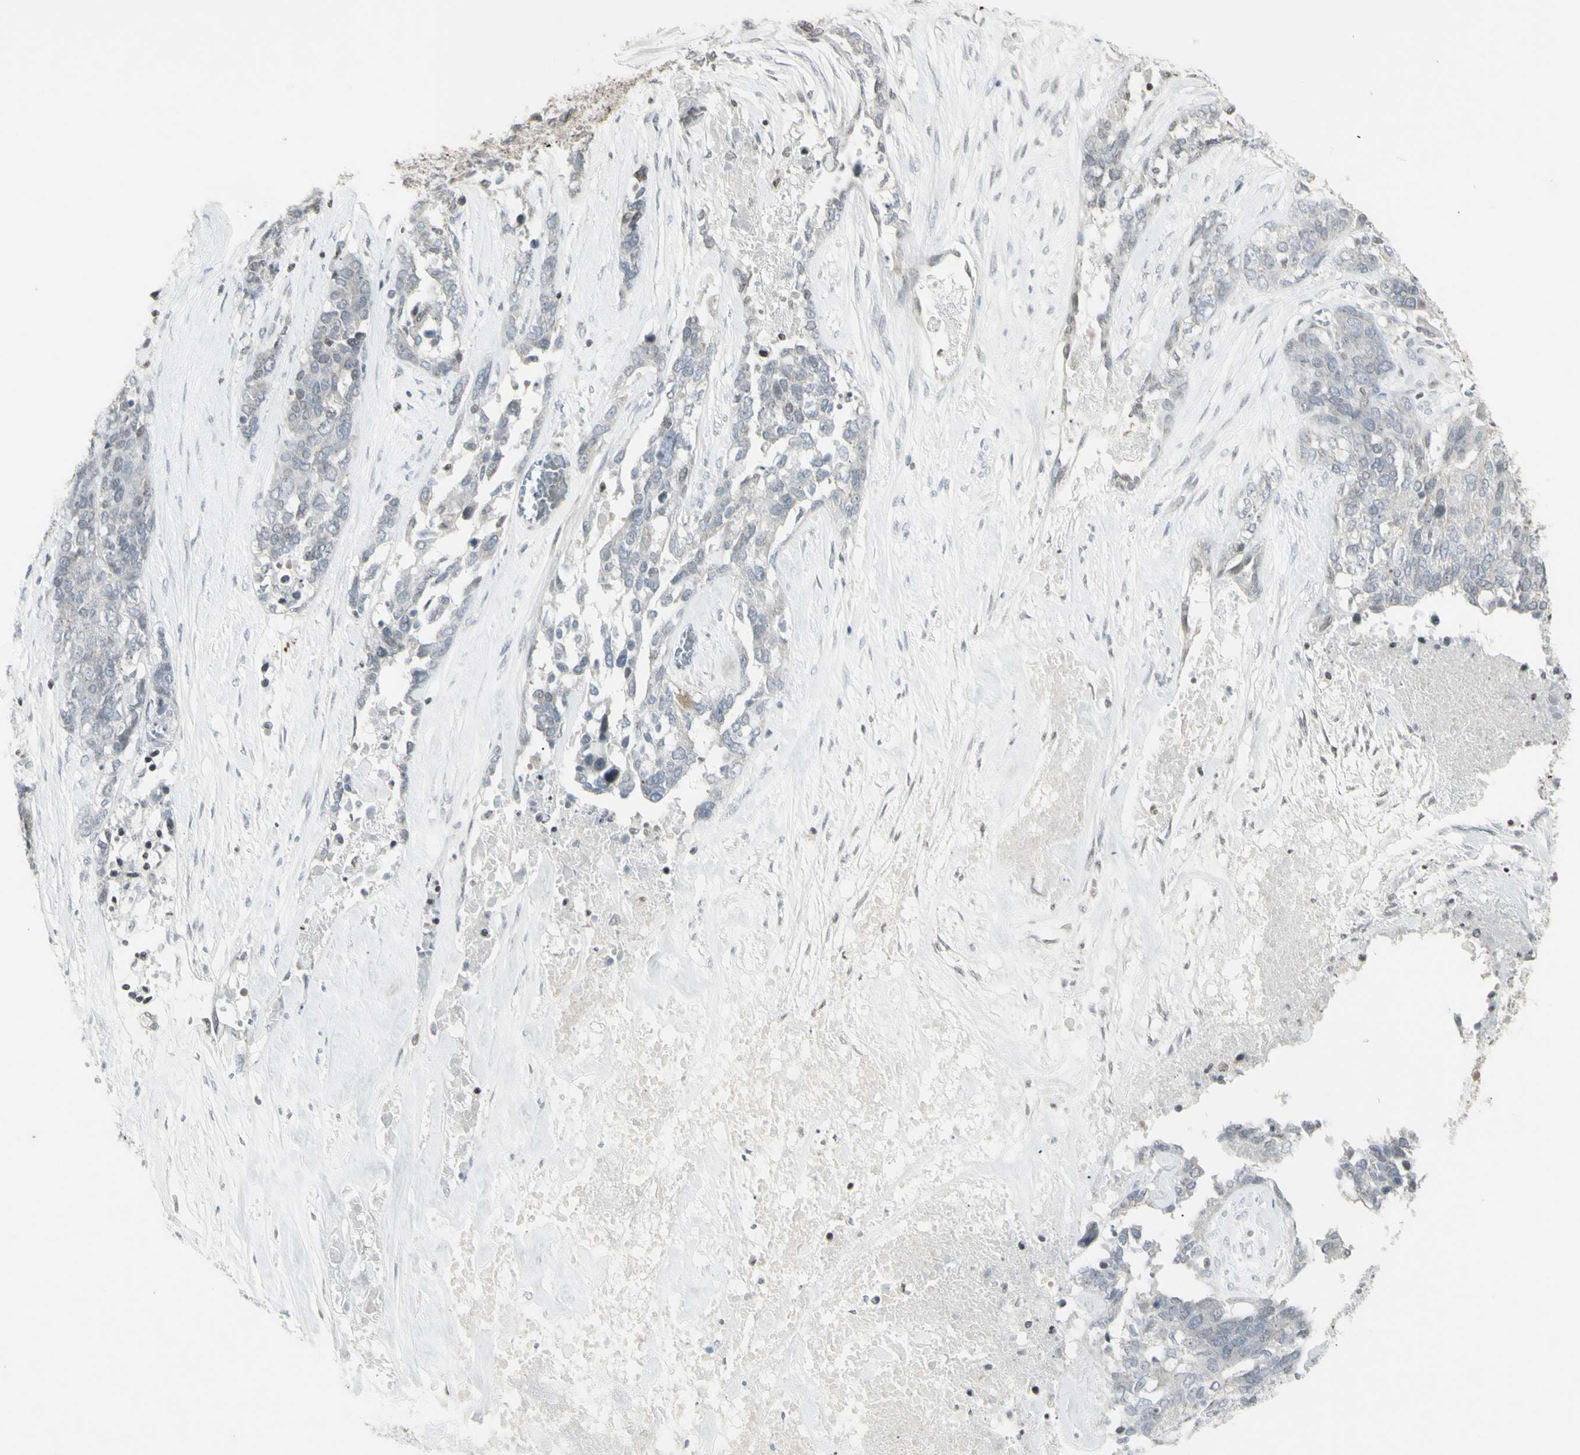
{"staining": {"intensity": "negative", "quantity": "none", "location": "none"}, "tissue": "ovarian cancer", "cell_type": "Tumor cells", "image_type": "cancer", "snomed": [{"axis": "morphology", "description": "Cystadenocarcinoma, serous, NOS"}, {"axis": "topography", "description": "Ovary"}], "caption": "Protein analysis of ovarian cancer (serous cystadenocarcinoma) demonstrates no significant staining in tumor cells.", "gene": "MUC5AC", "patient": {"sex": "female", "age": 44}}